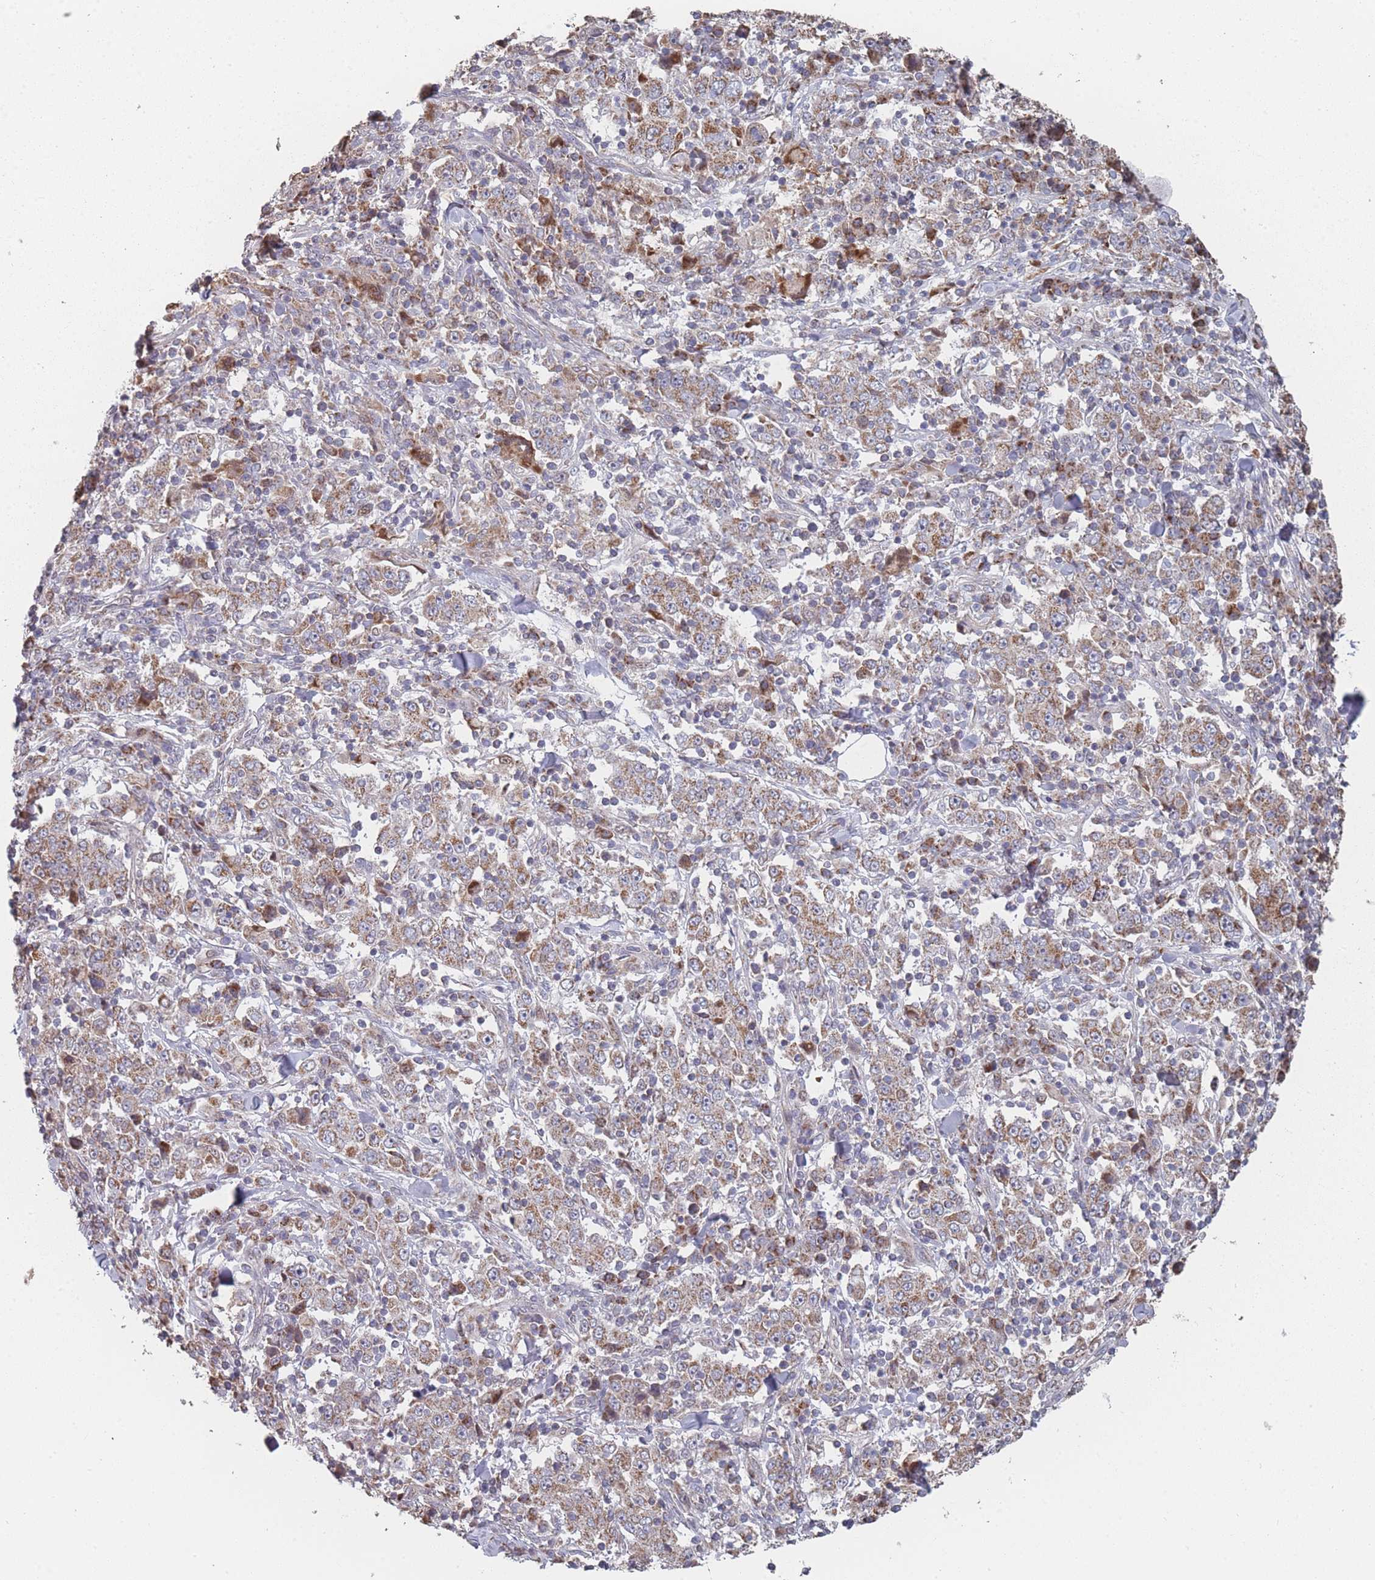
{"staining": {"intensity": "moderate", "quantity": ">75%", "location": "cytoplasmic/membranous"}, "tissue": "stomach cancer", "cell_type": "Tumor cells", "image_type": "cancer", "snomed": [{"axis": "morphology", "description": "Normal tissue, NOS"}, {"axis": "morphology", "description": "Adenocarcinoma, NOS"}, {"axis": "topography", "description": "Stomach, upper"}, {"axis": "topography", "description": "Stomach"}], "caption": "Human stomach cancer (adenocarcinoma) stained with a brown dye shows moderate cytoplasmic/membranous positive staining in approximately >75% of tumor cells.", "gene": "PSMB3", "patient": {"sex": "male", "age": 59}}